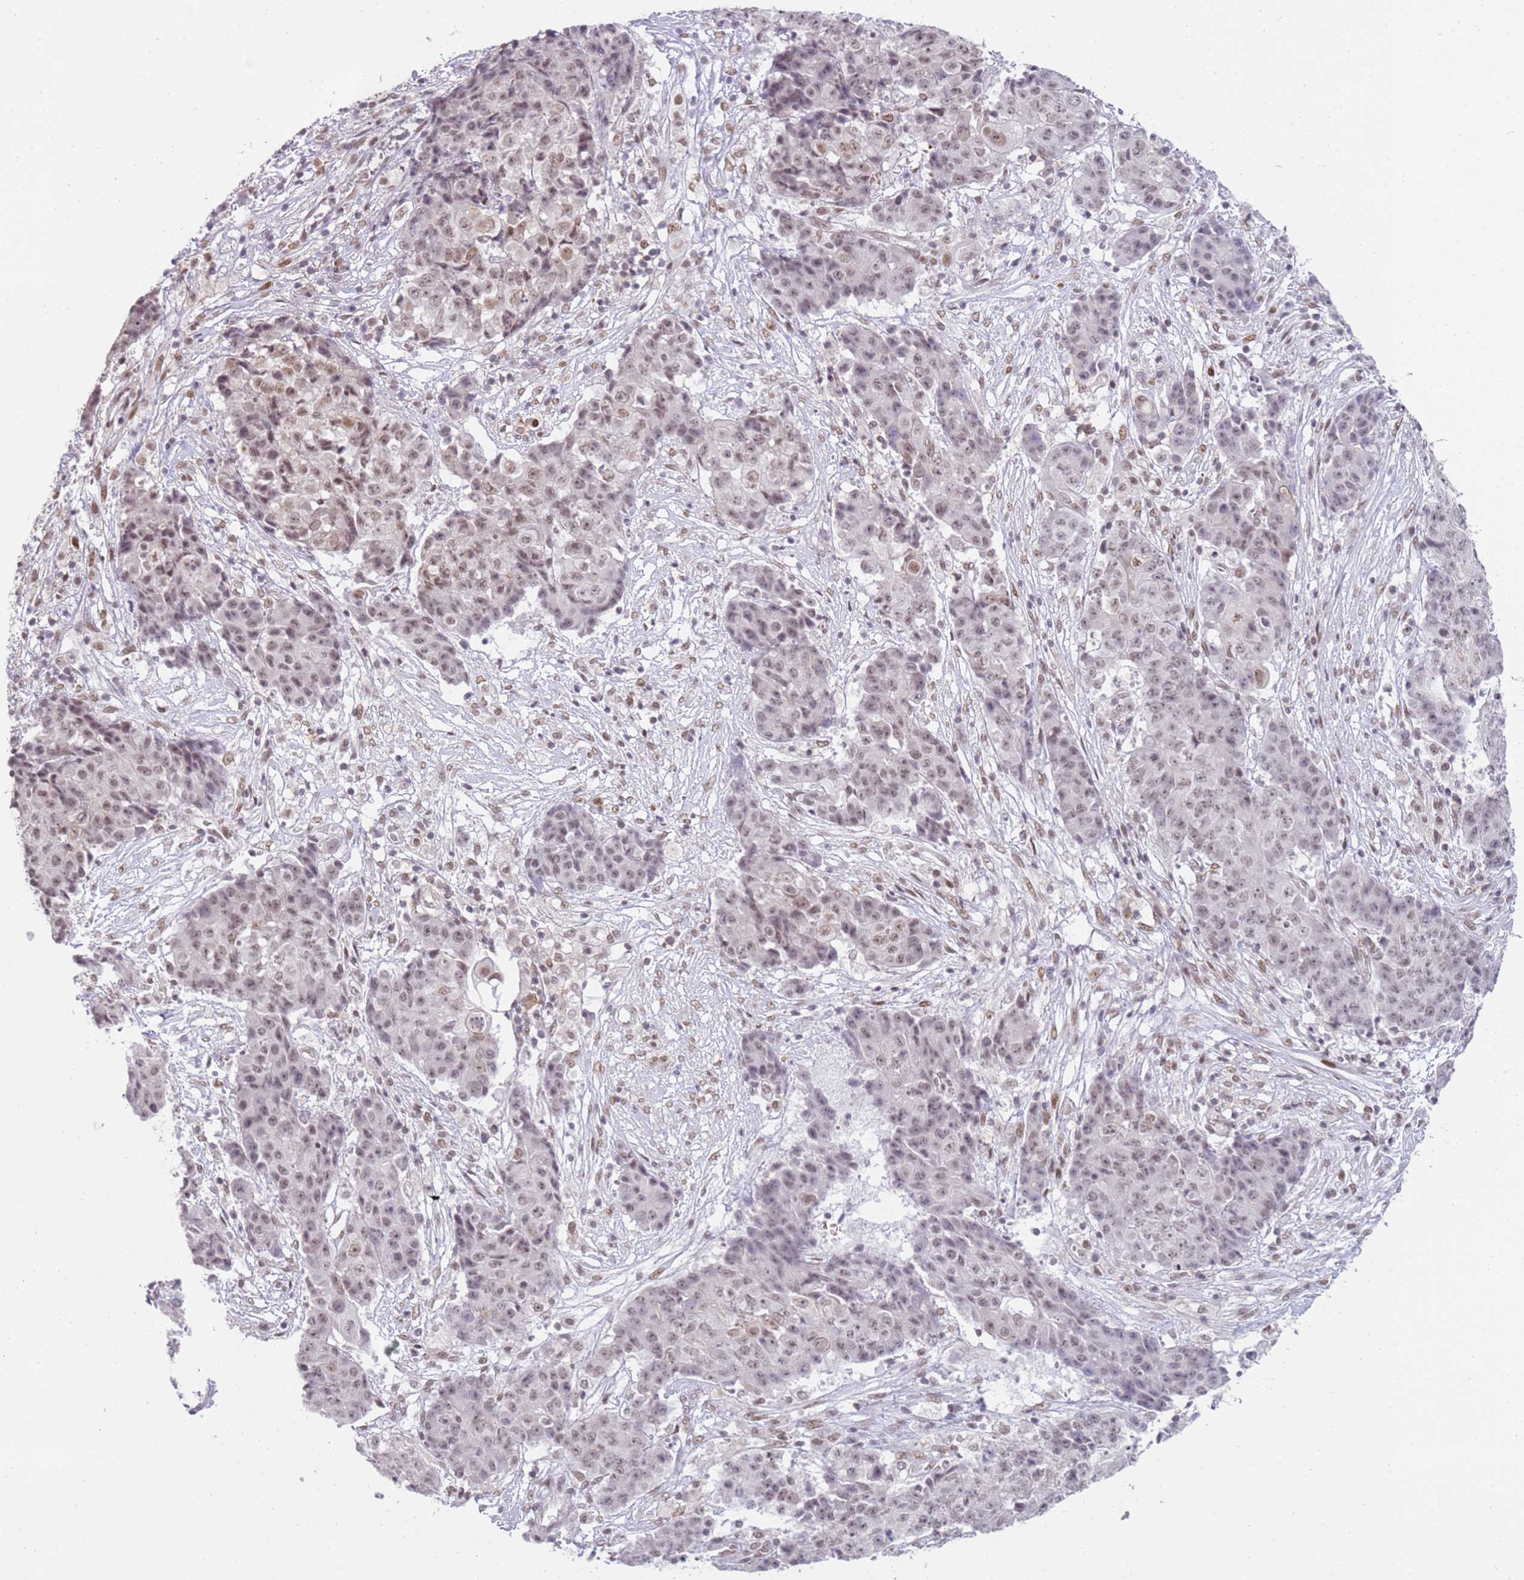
{"staining": {"intensity": "moderate", "quantity": "<25%", "location": "nuclear"}, "tissue": "ovarian cancer", "cell_type": "Tumor cells", "image_type": "cancer", "snomed": [{"axis": "morphology", "description": "Carcinoma, endometroid"}, {"axis": "topography", "description": "Ovary"}], "caption": "Protein expression analysis of human endometroid carcinoma (ovarian) reveals moderate nuclear positivity in about <25% of tumor cells.", "gene": "PHC2", "patient": {"sex": "female", "age": 42}}